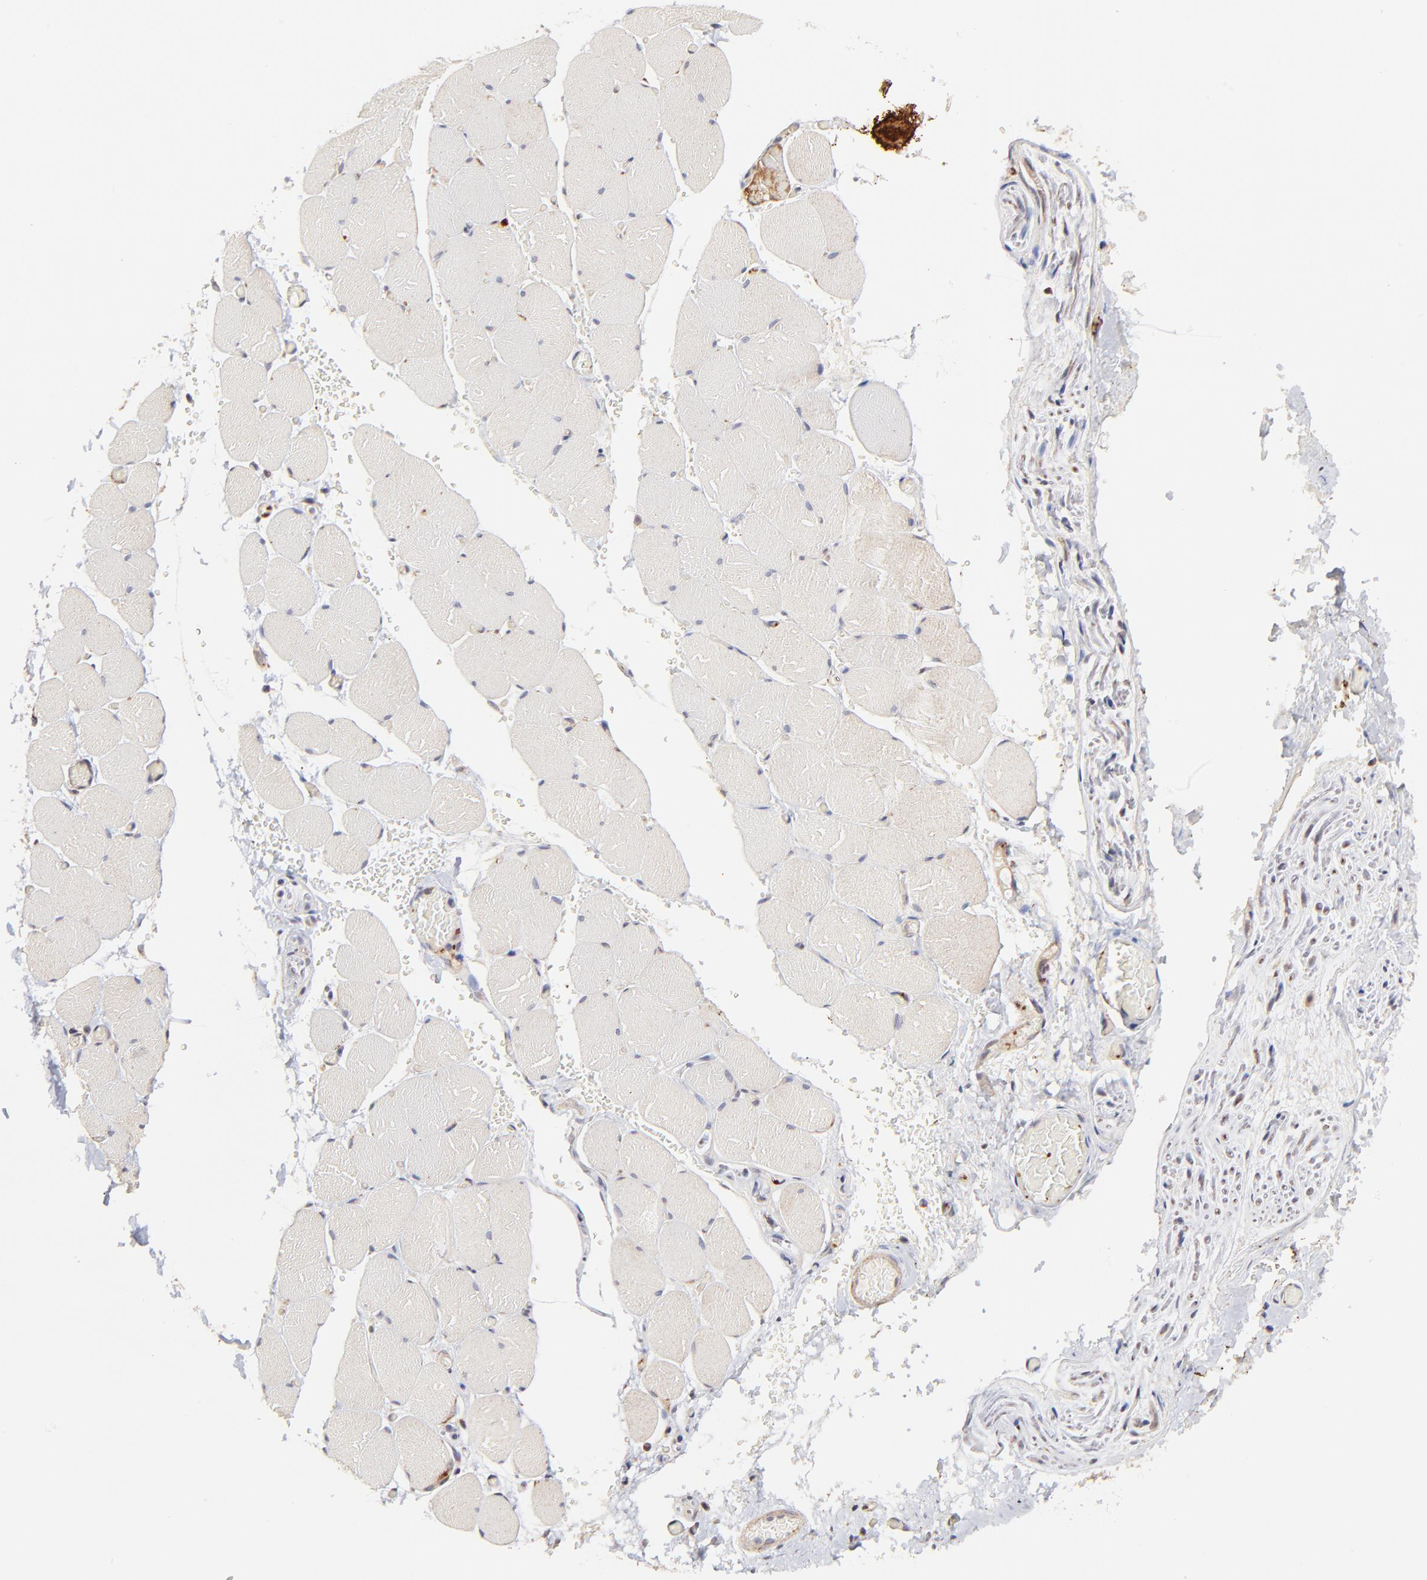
{"staining": {"intensity": "negative", "quantity": "none", "location": "none"}, "tissue": "skeletal muscle", "cell_type": "Myocytes", "image_type": "normal", "snomed": [{"axis": "morphology", "description": "Normal tissue, NOS"}, {"axis": "topography", "description": "Skeletal muscle"}, {"axis": "topography", "description": "Soft tissue"}], "caption": "Immunohistochemistry (IHC) photomicrograph of unremarkable skeletal muscle: human skeletal muscle stained with DAB (3,3'-diaminobenzidine) demonstrates no significant protein expression in myocytes.", "gene": "MAP2K7", "patient": {"sex": "female", "age": 58}}